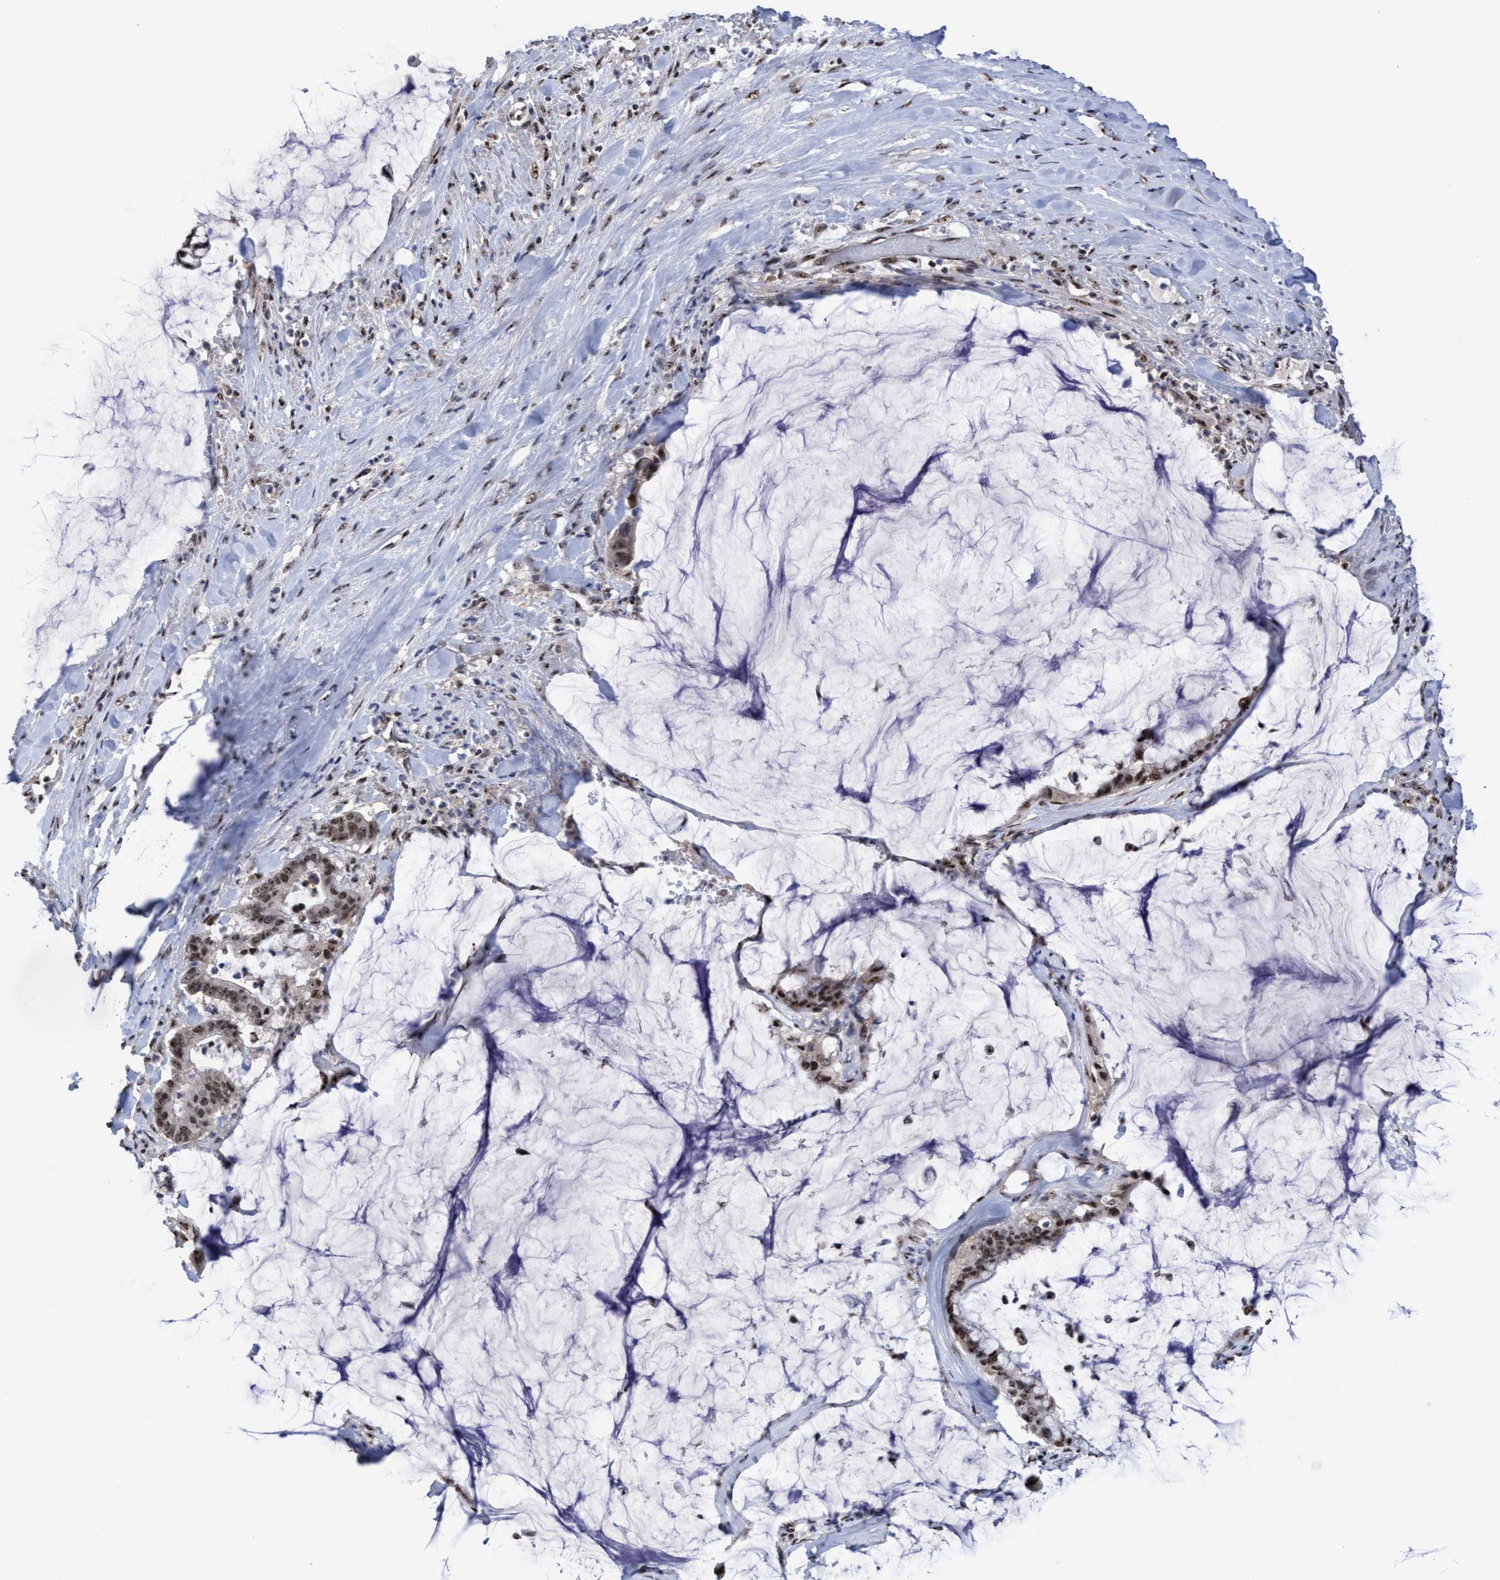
{"staining": {"intensity": "moderate", "quantity": ">75%", "location": "nuclear"}, "tissue": "pancreatic cancer", "cell_type": "Tumor cells", "image_type": "cancer", "snomed": [{"axis": "morphology", "description": "Adenocarcinoma, NOS"}, {"axis": "topography", "description": "Pancreas"}], "caption": "Human pancreatic cancer stained for a protein (brown) shows moderate nuclear positive expression in approximately >75% of tumor cells.", "gene": "EFCAB10", "patient": {"sex": "male", "age": 41}}